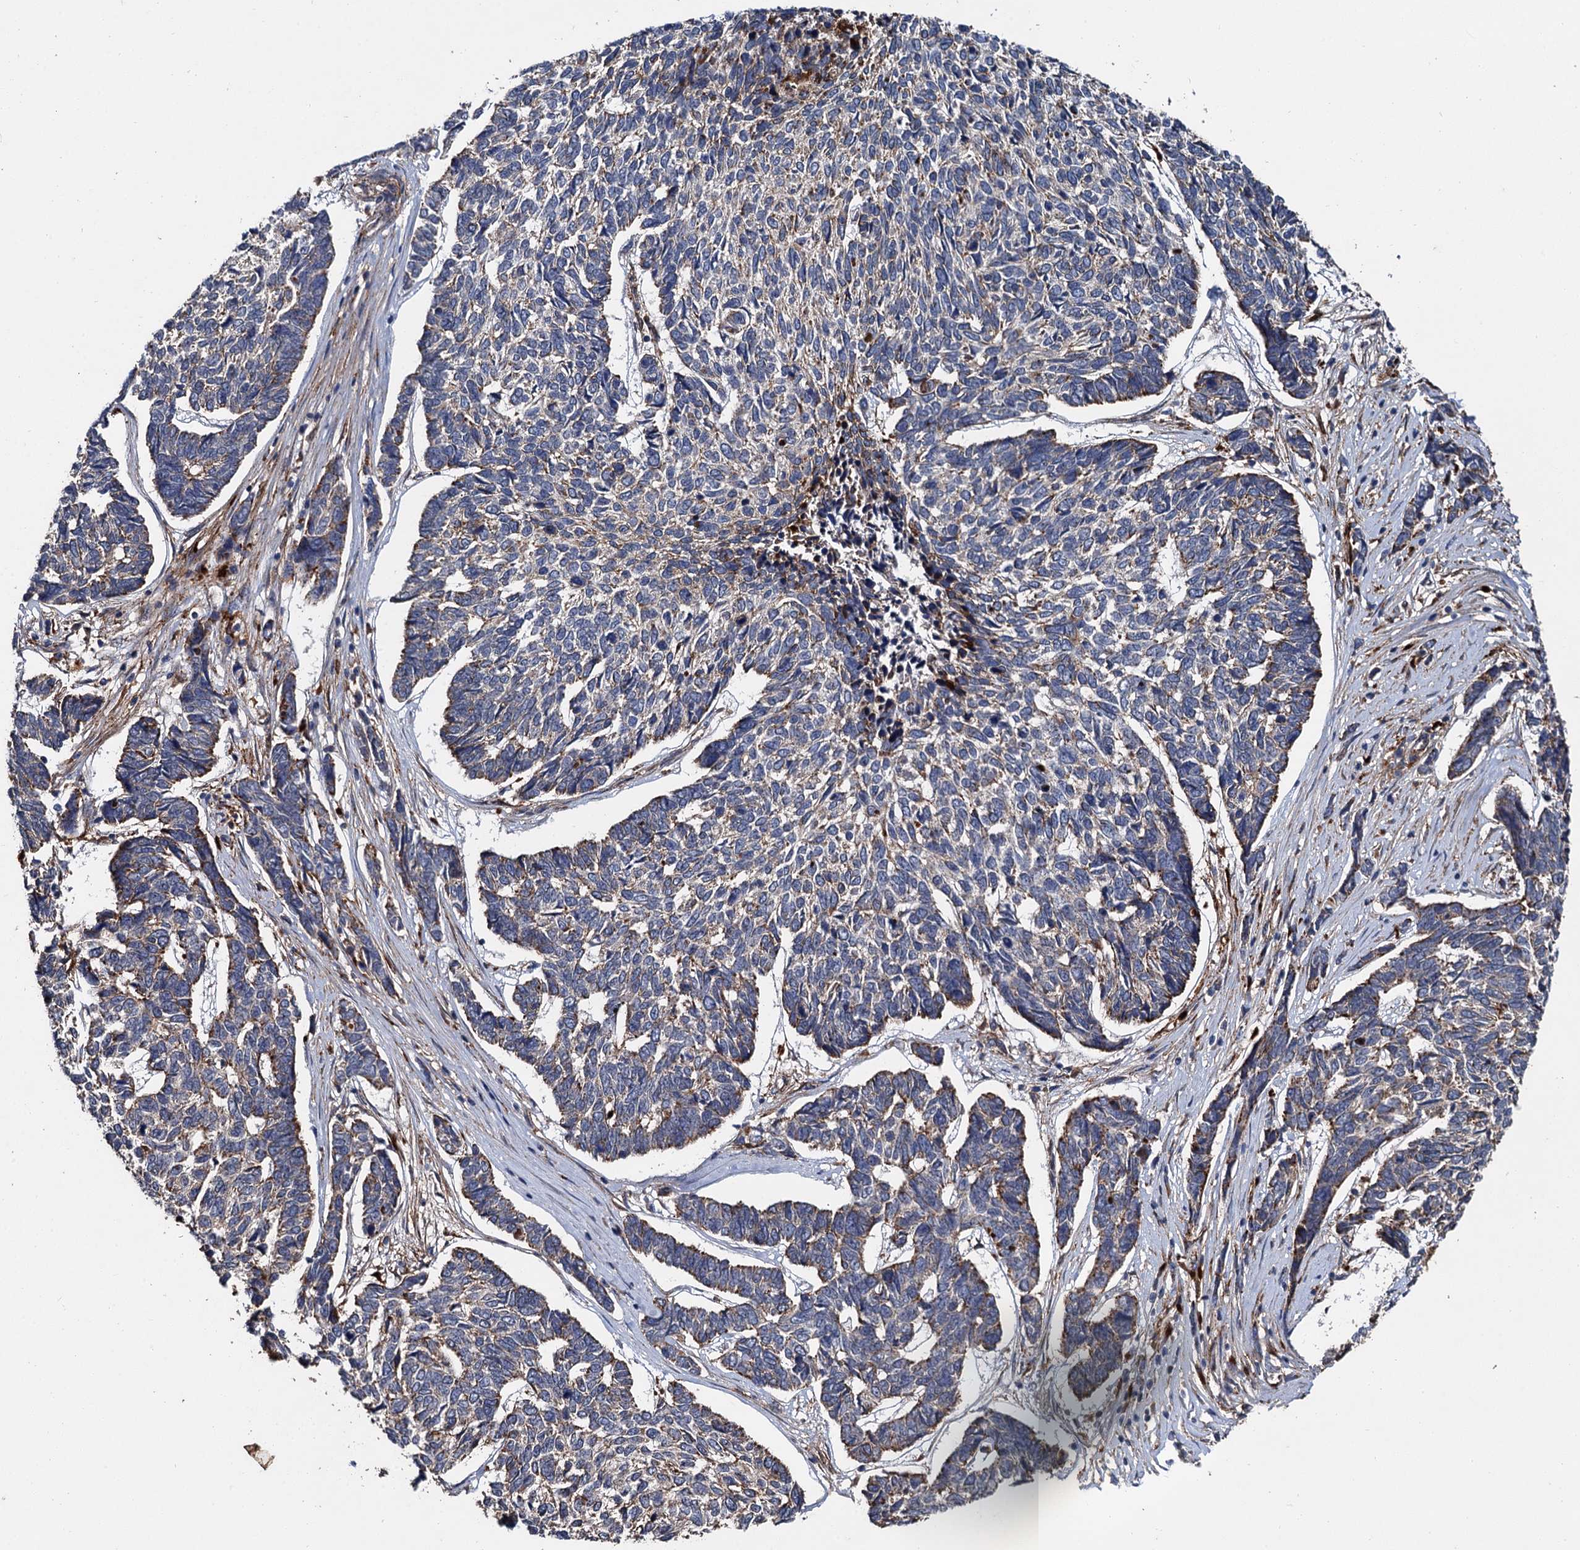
{"staining": {"intensity": "weak", "quantity": "25%-75%", "location": "cytoplasmic/membranous"}, "tissue": "skin cancer", "cell_type": "Tumor cells", "image_type": "cancer", "snomed": [{"axis": "morphology", "description": "Basal cell carcinoma"}, {"axis": "topography", "description": "Skin"}], "caption": "An immunohistochemistry (IHC) micrograph of tumor tissue is shown. Protein staining in brown highlights weak cytoplasmic/membranous positivity in skin cancer (basal cell carcinoma) within tumor cells.", "gene": "GBA1", "patient": {"sex": "female", "age": 65}}